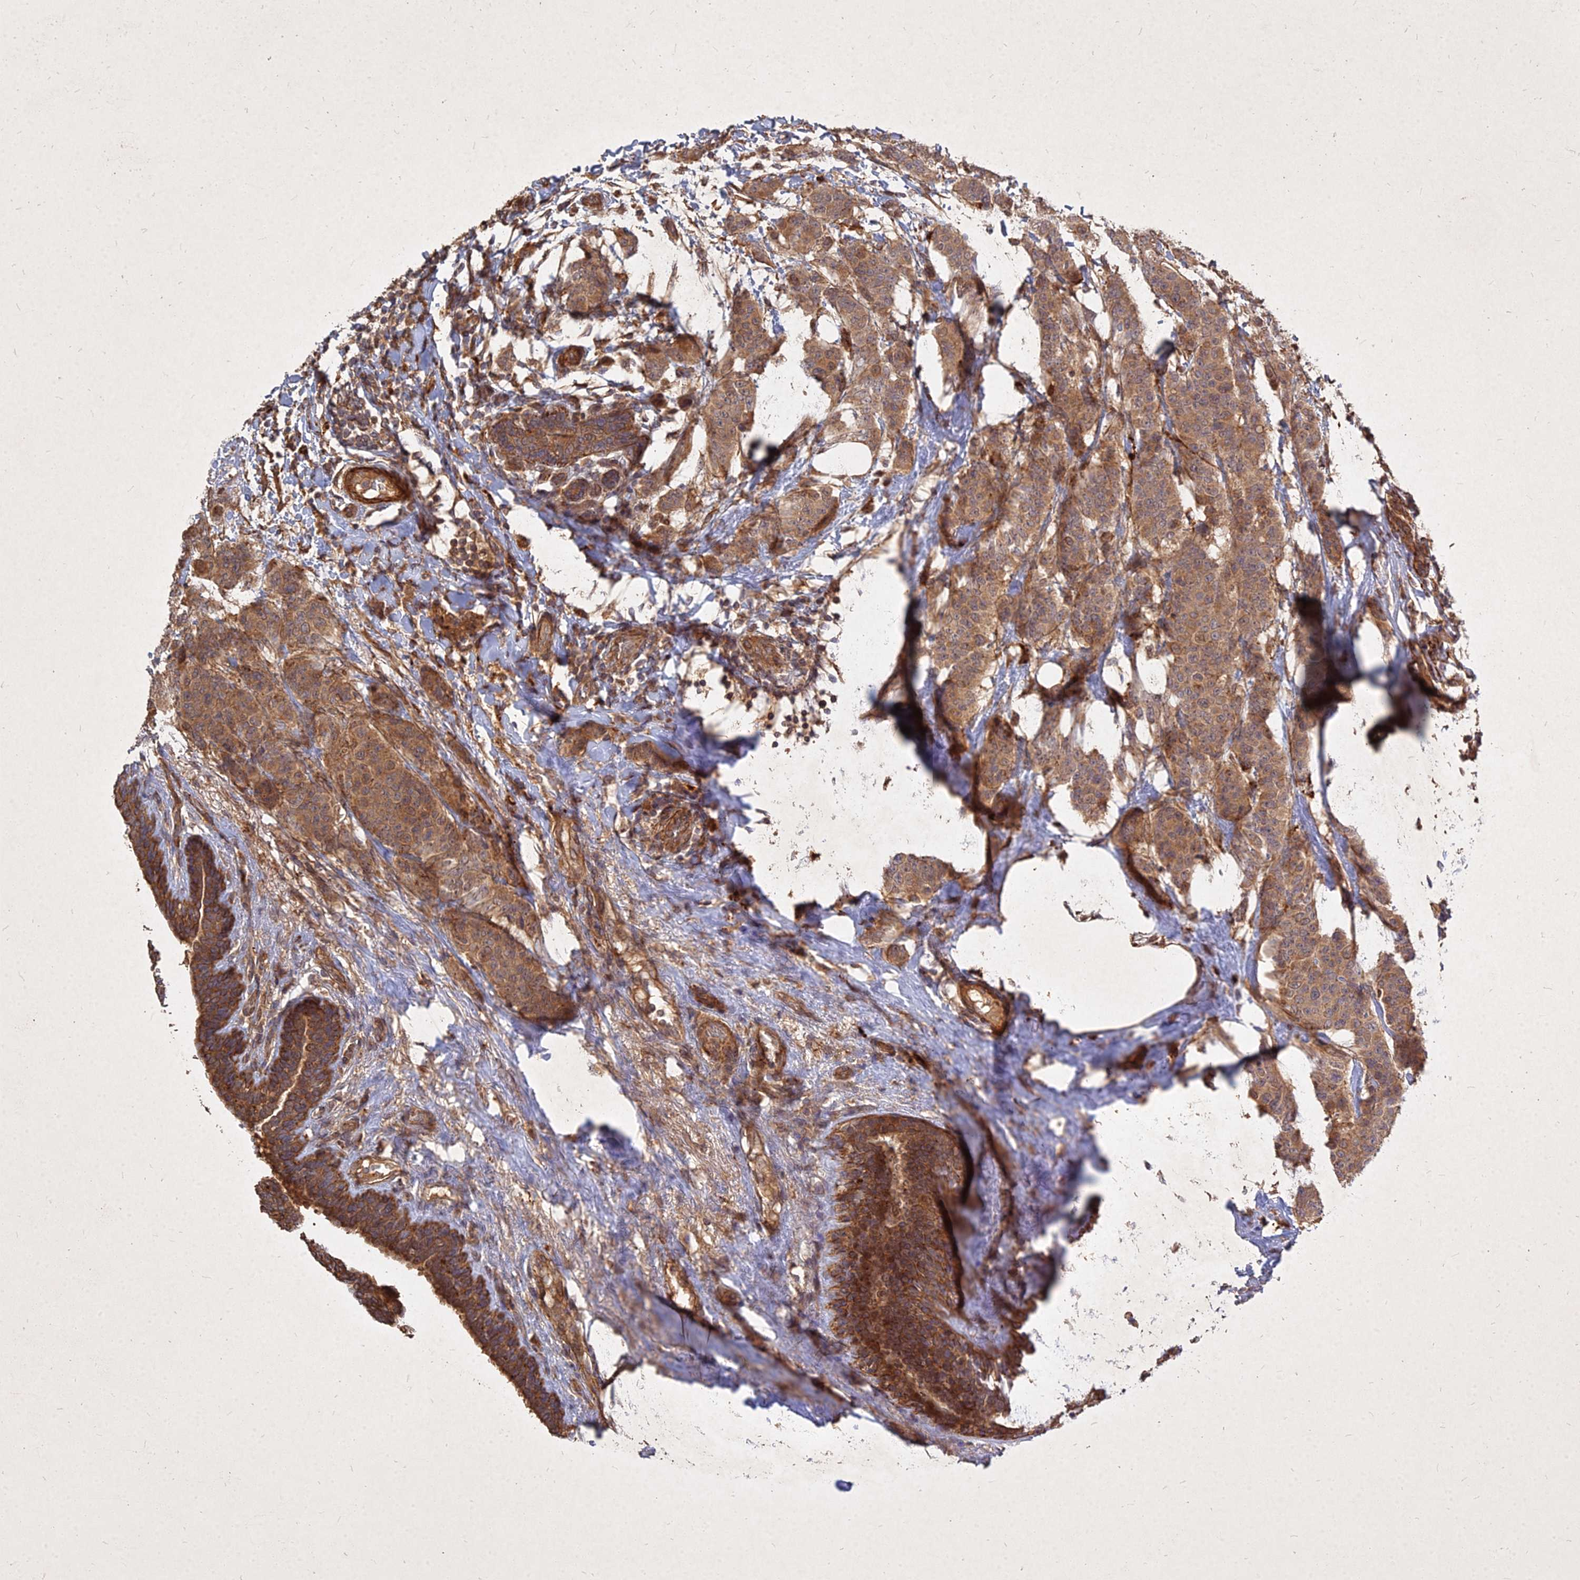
{"staining": {"intensity": "moderate", "quantity": ">75%", "location": "cytoplasmic/membranous"}, "tissue": "breast cancer", "cell_type": "Tumor cells", "image_type": "cancer", "snomed": [{"axis": "morphology", "description": "Duct carcinoma"}, {"axis": "topography", "description": "Breast"}], "caption": "Immunohistochemistry (IHC) staining of breast cancer, which shows medium levels of moderate cytoplasmic/membranous positivity in about >75% of tumor cells indicating moderate cytoplasmic/membranous protein expression. The staining was performed using DAB (brown) for protein detection and nuclei were counterstained in hematoxylin (blue).", "gene": "UBE2W", "patient": {"sex": "female", "age": 40}}